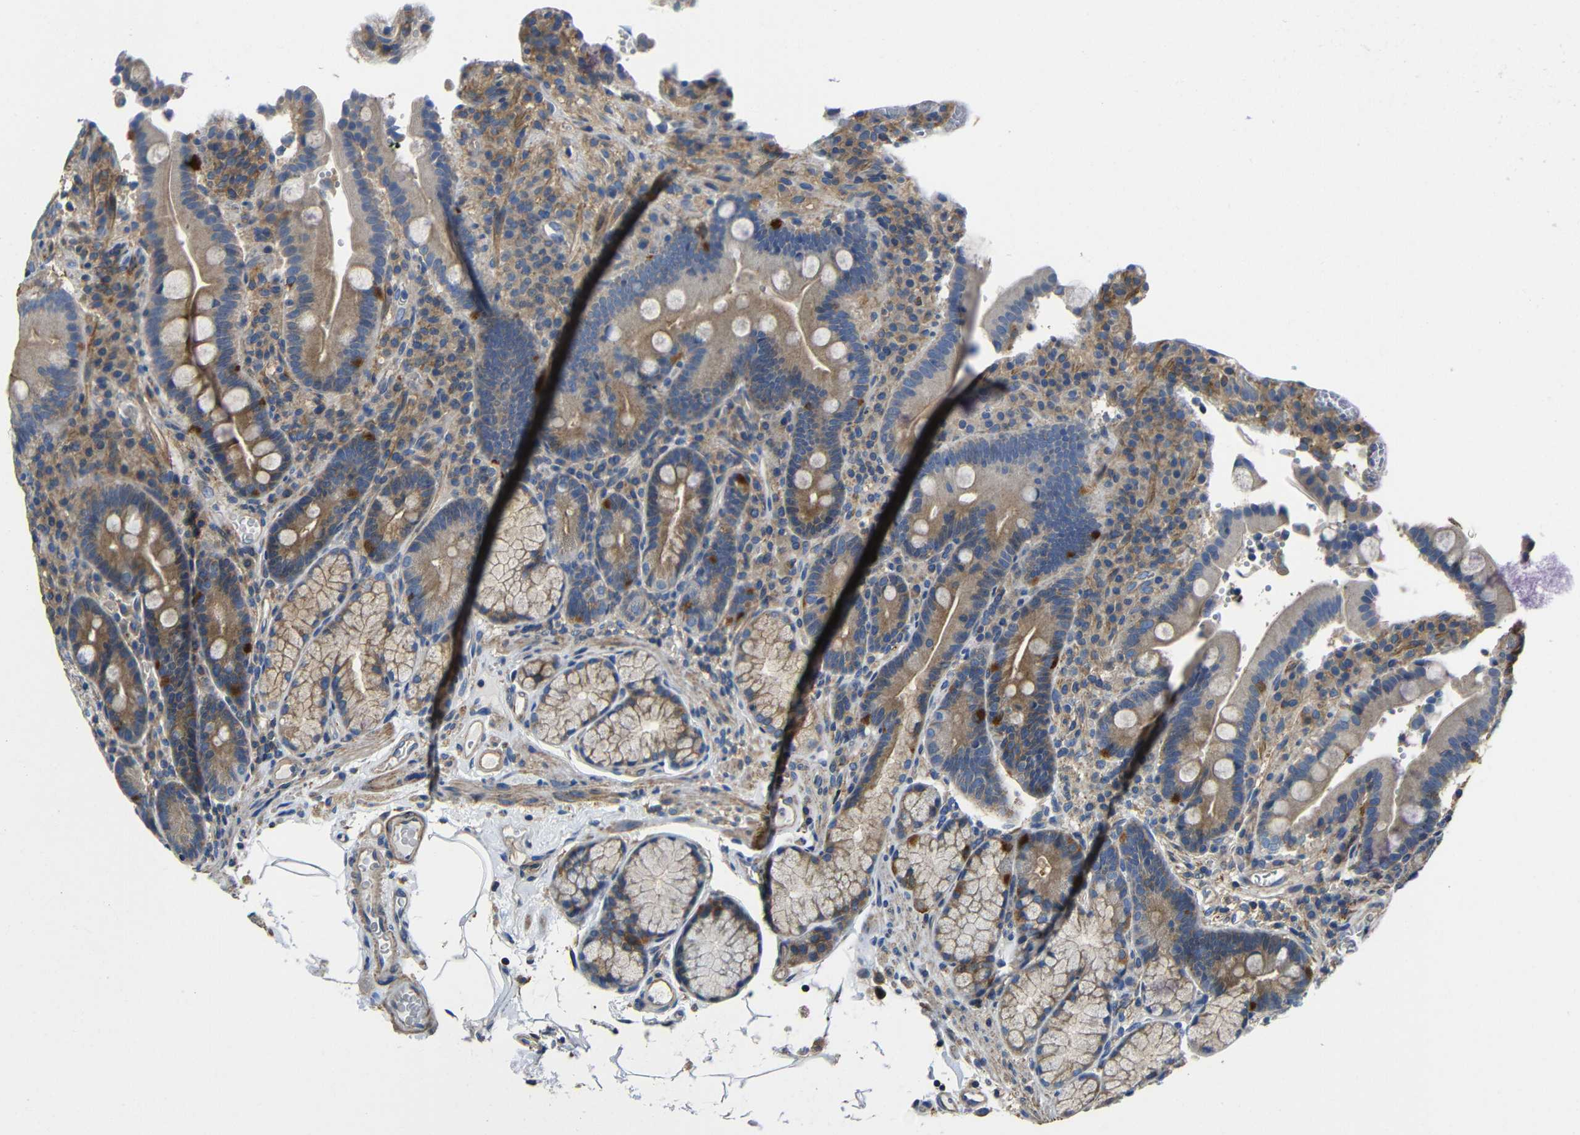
{"staining": {"intensity": "moderate", "quantity": ">75%", "location": "cytoplasmic/membranous"}, "tissue": "duodenum", "cell_type": "Glandular cells", "image_type": "normal", "snomed": [{"axis": "morphology", "description": "Normal tissue, NOS"}, {"axis": "topography", "description": "Small intestine, NOS"}], "caption": "Glandular cells display moderate cytoplasmic/membranous staining in about >75% of cells in unremarkable duodenum.", "gene": "GDI1", "patient": {"sex": "female", "age": 71}}